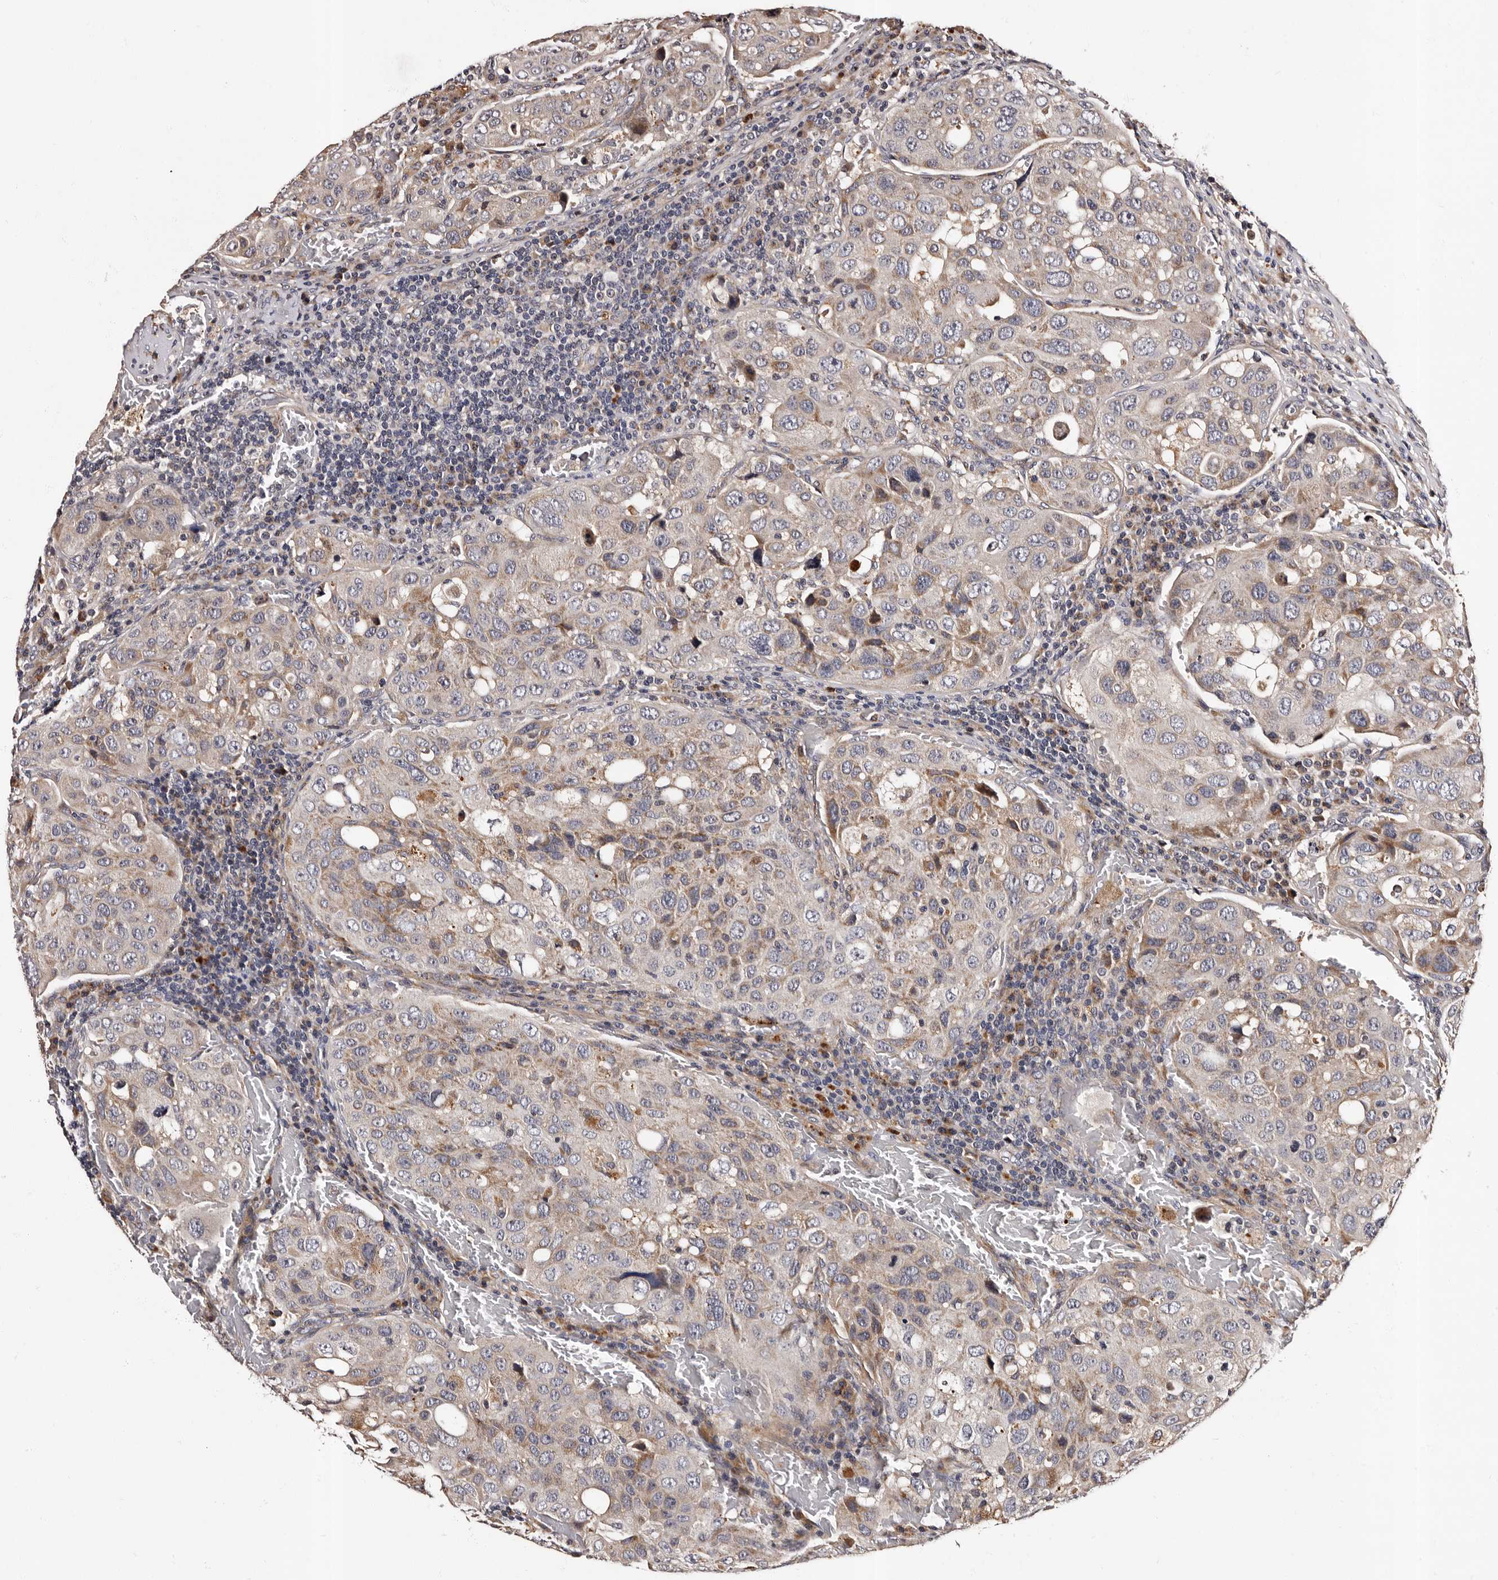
{"staining": {"intensity": "moderate", "quantity": "<25%", "location": "cytoplasmic/membranous"}, "tissue": "urothelial cancer", "cell_type": "Tumor cells", "image_type": "cancer", "snomed": [{"axis": "morphology", "description": "Urothelial carcinoma, High grade"}, {"axis": "topography", "description": "Lymph node"}, {"axis": "topography", "description": "Urinary bladder"}], "caption": "Immunohistochemical staining of human high-grade urothelial carcinoma displays moderate cytoplasmic/membranous protein positivity in about <25% of tumor cells.", "gene": "ADCK5", "patient": {"sex": "male", "age": 51}}